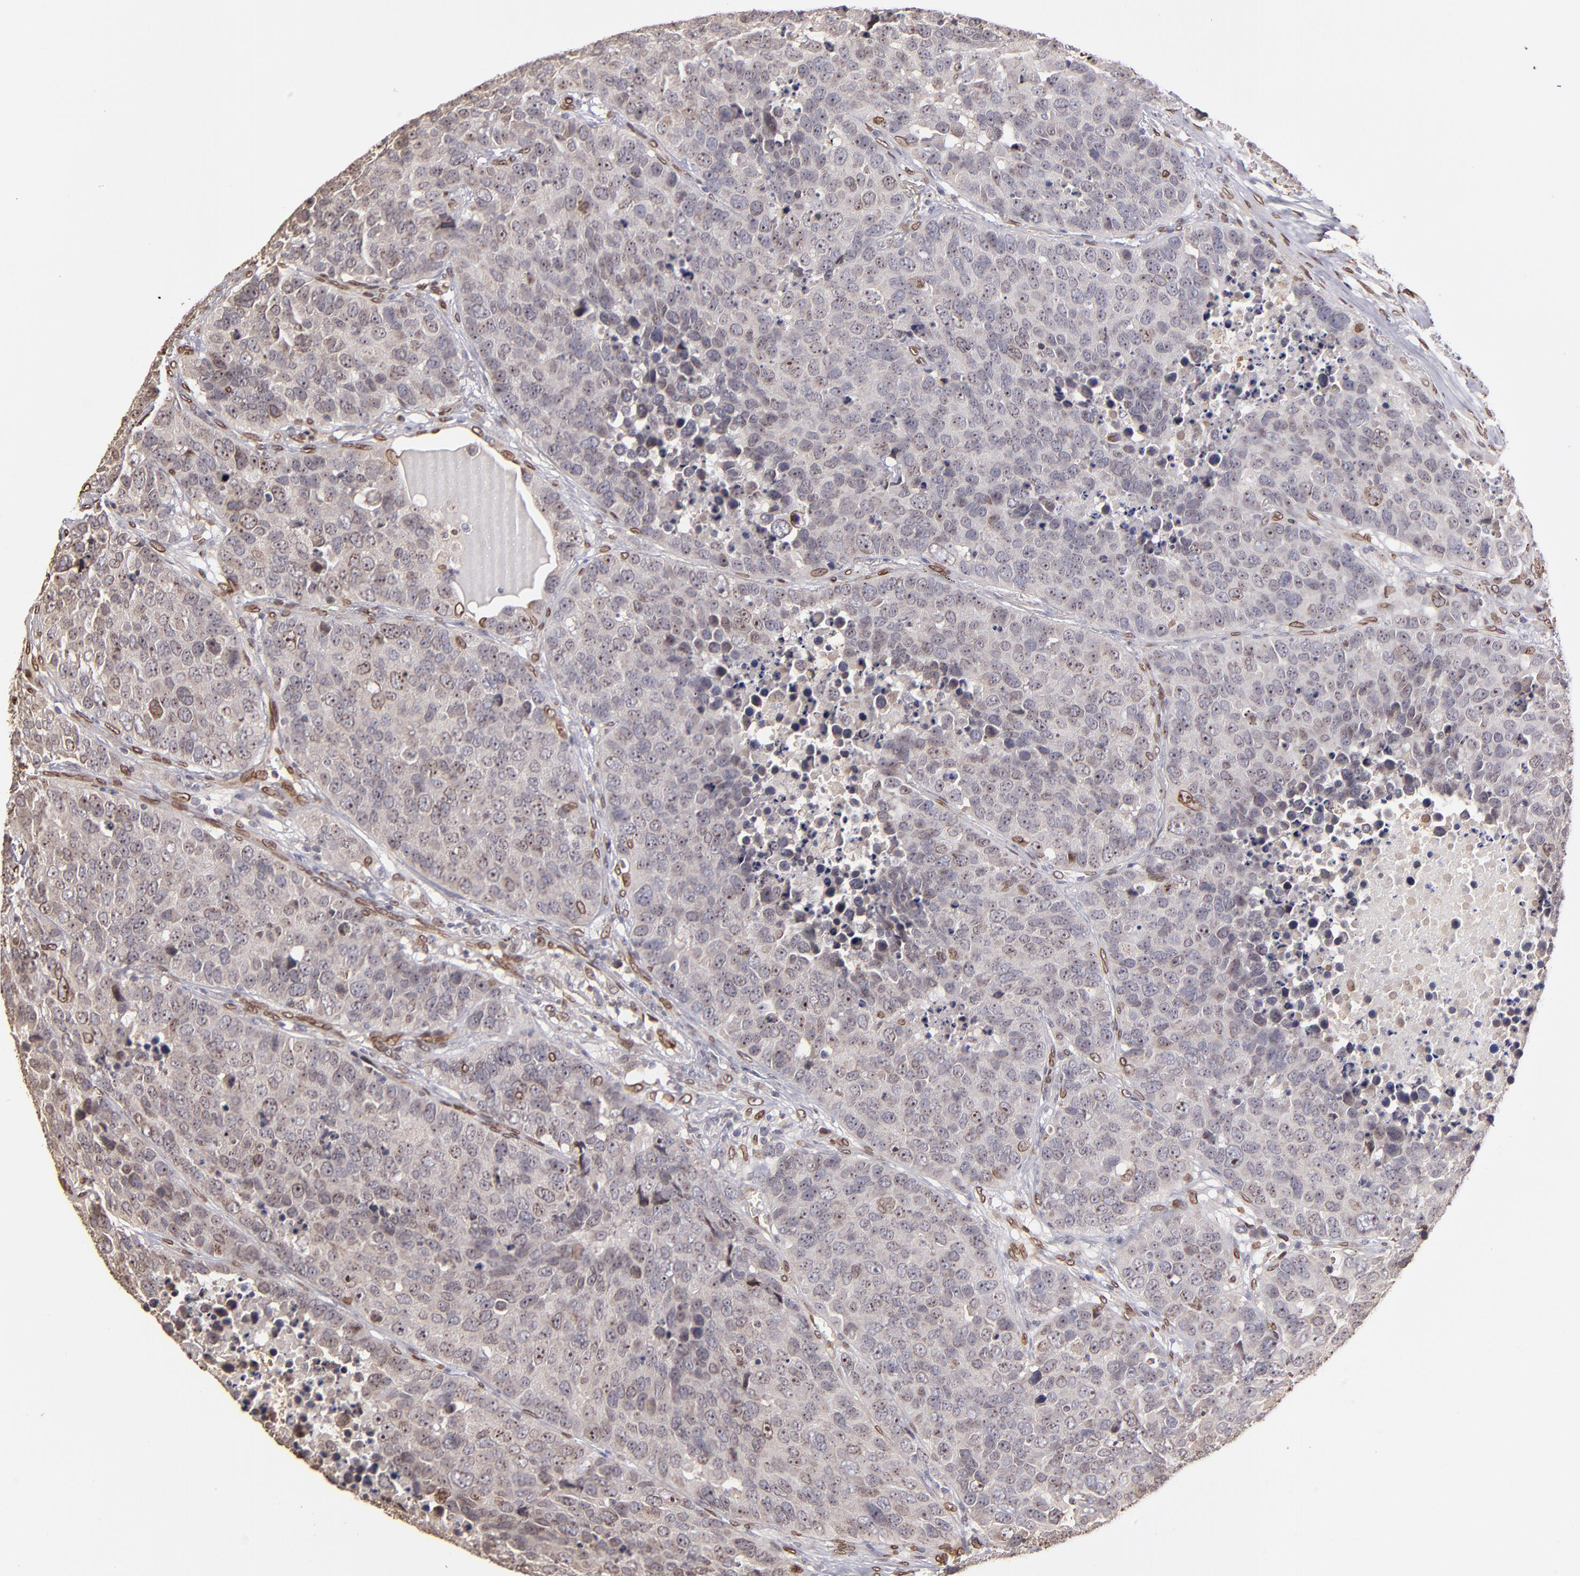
{"staining": {"intensity": "weak", "quantity": "<25%", "location": "cytoplasmic/membranous,nuclear"}, "tissue": "carcinoid", "cell_type": "Tumor cells", "image_type": "cancer", "snomed": [{"axis": "morphology", "description": "Carcinoid, malignant, NOS"}, {"axis": "topography", "description": "Lung"}], "caption": "Human carcinoid stained for a protein using immunohistochemistry shows no expression in tumor cells.", "gene": "PUM3", "patient": {"sex": "male", "age": 60}}